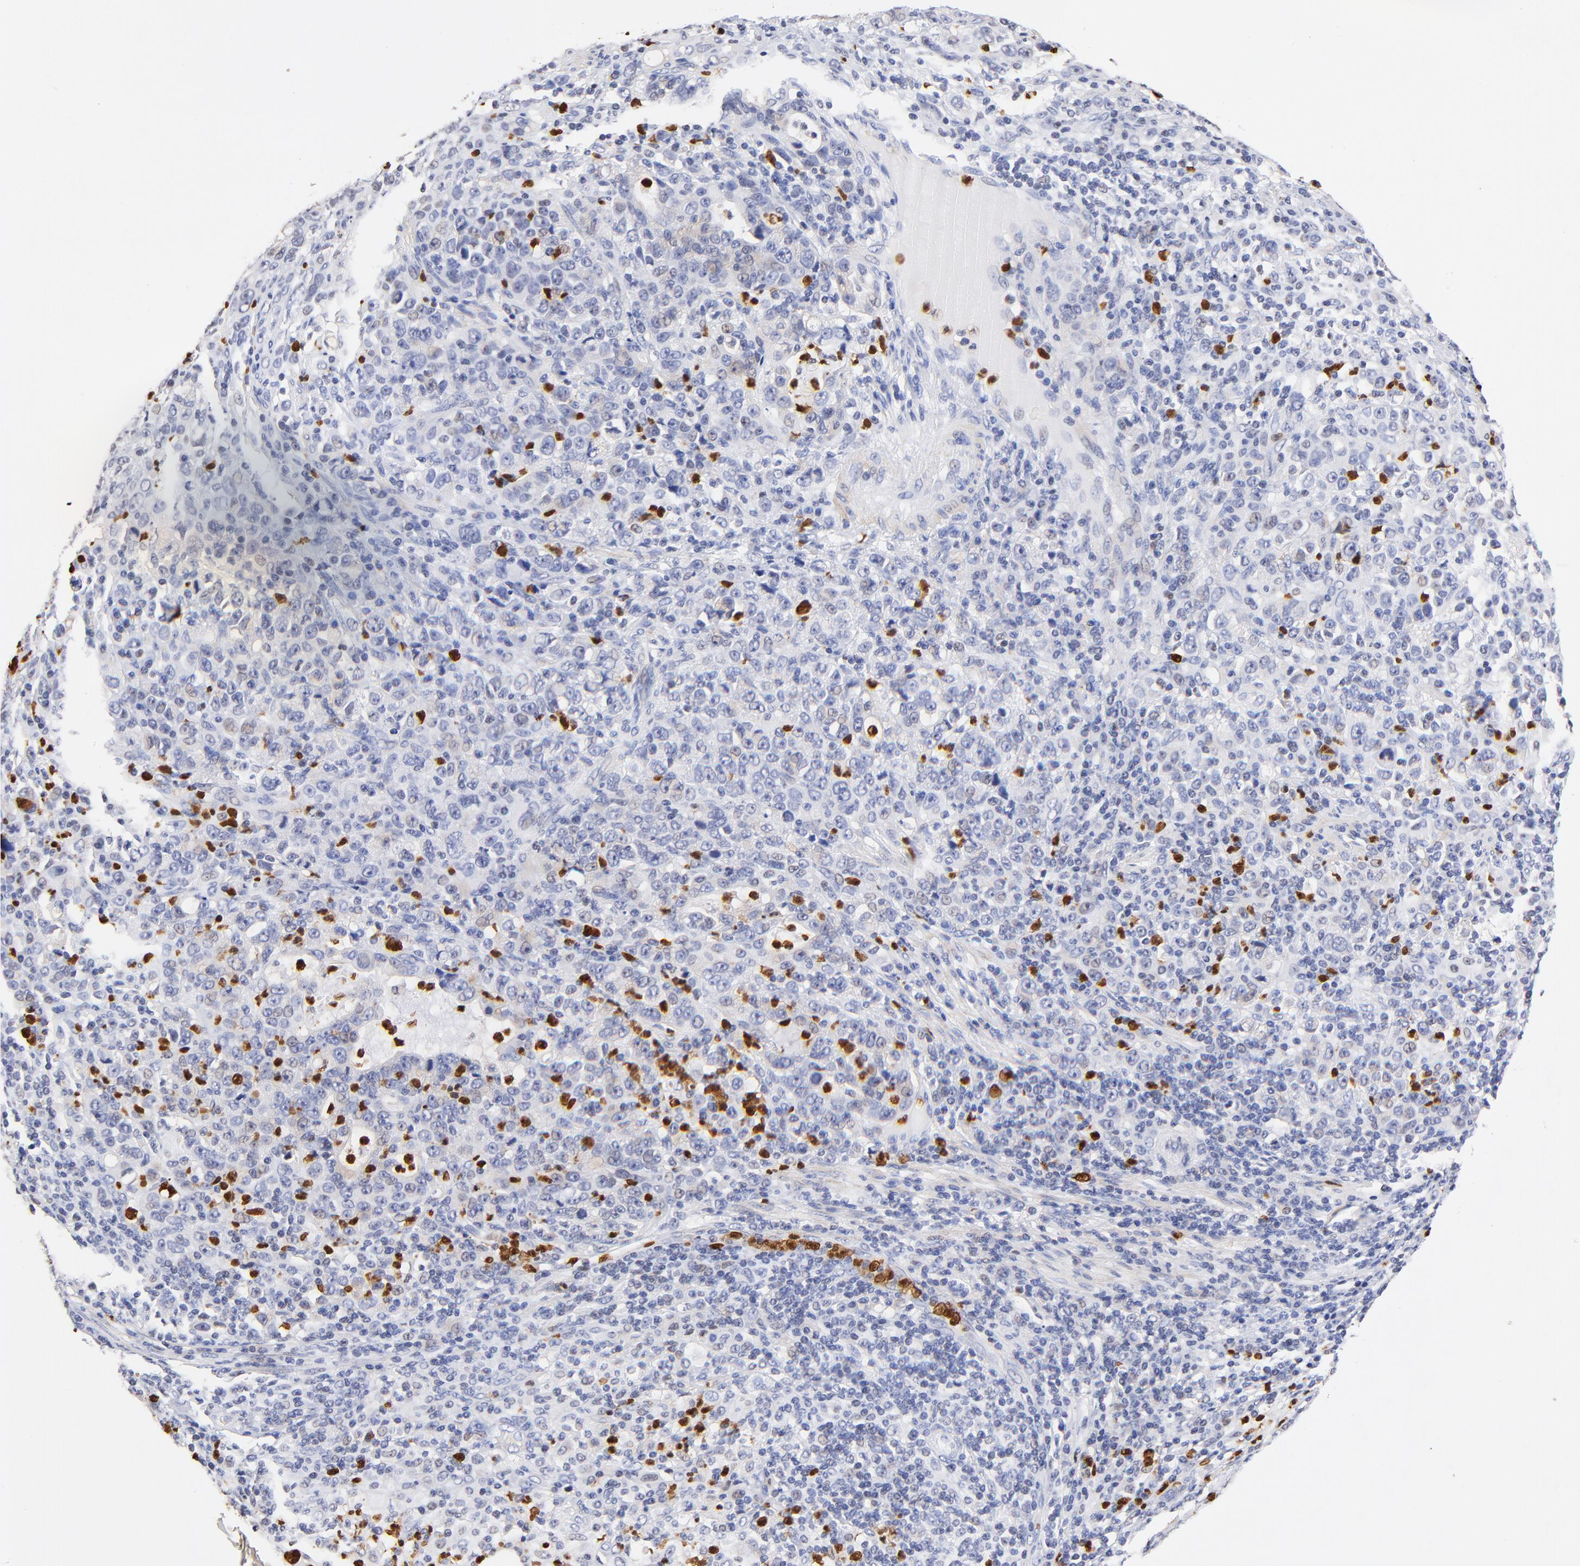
{"staining": {"intensity": "weak", "quantity": "<25%", "location": "nuclear"}, "tissue": "stomach cancer", "cell_type": "Tumor cells", "image_type": "cancer", "snomed": [{"axis": "morphology", "description": "Adenocarcinoma, NOS"}, {"axis": "topography", "description": "Stomach, upper"}], "caption": "The image demonstrates no significant expression in tumor cells of adenocarcinoma (stomach).", "gene": "BBOF1", "patient": {"sex": "female", "age": 50}}